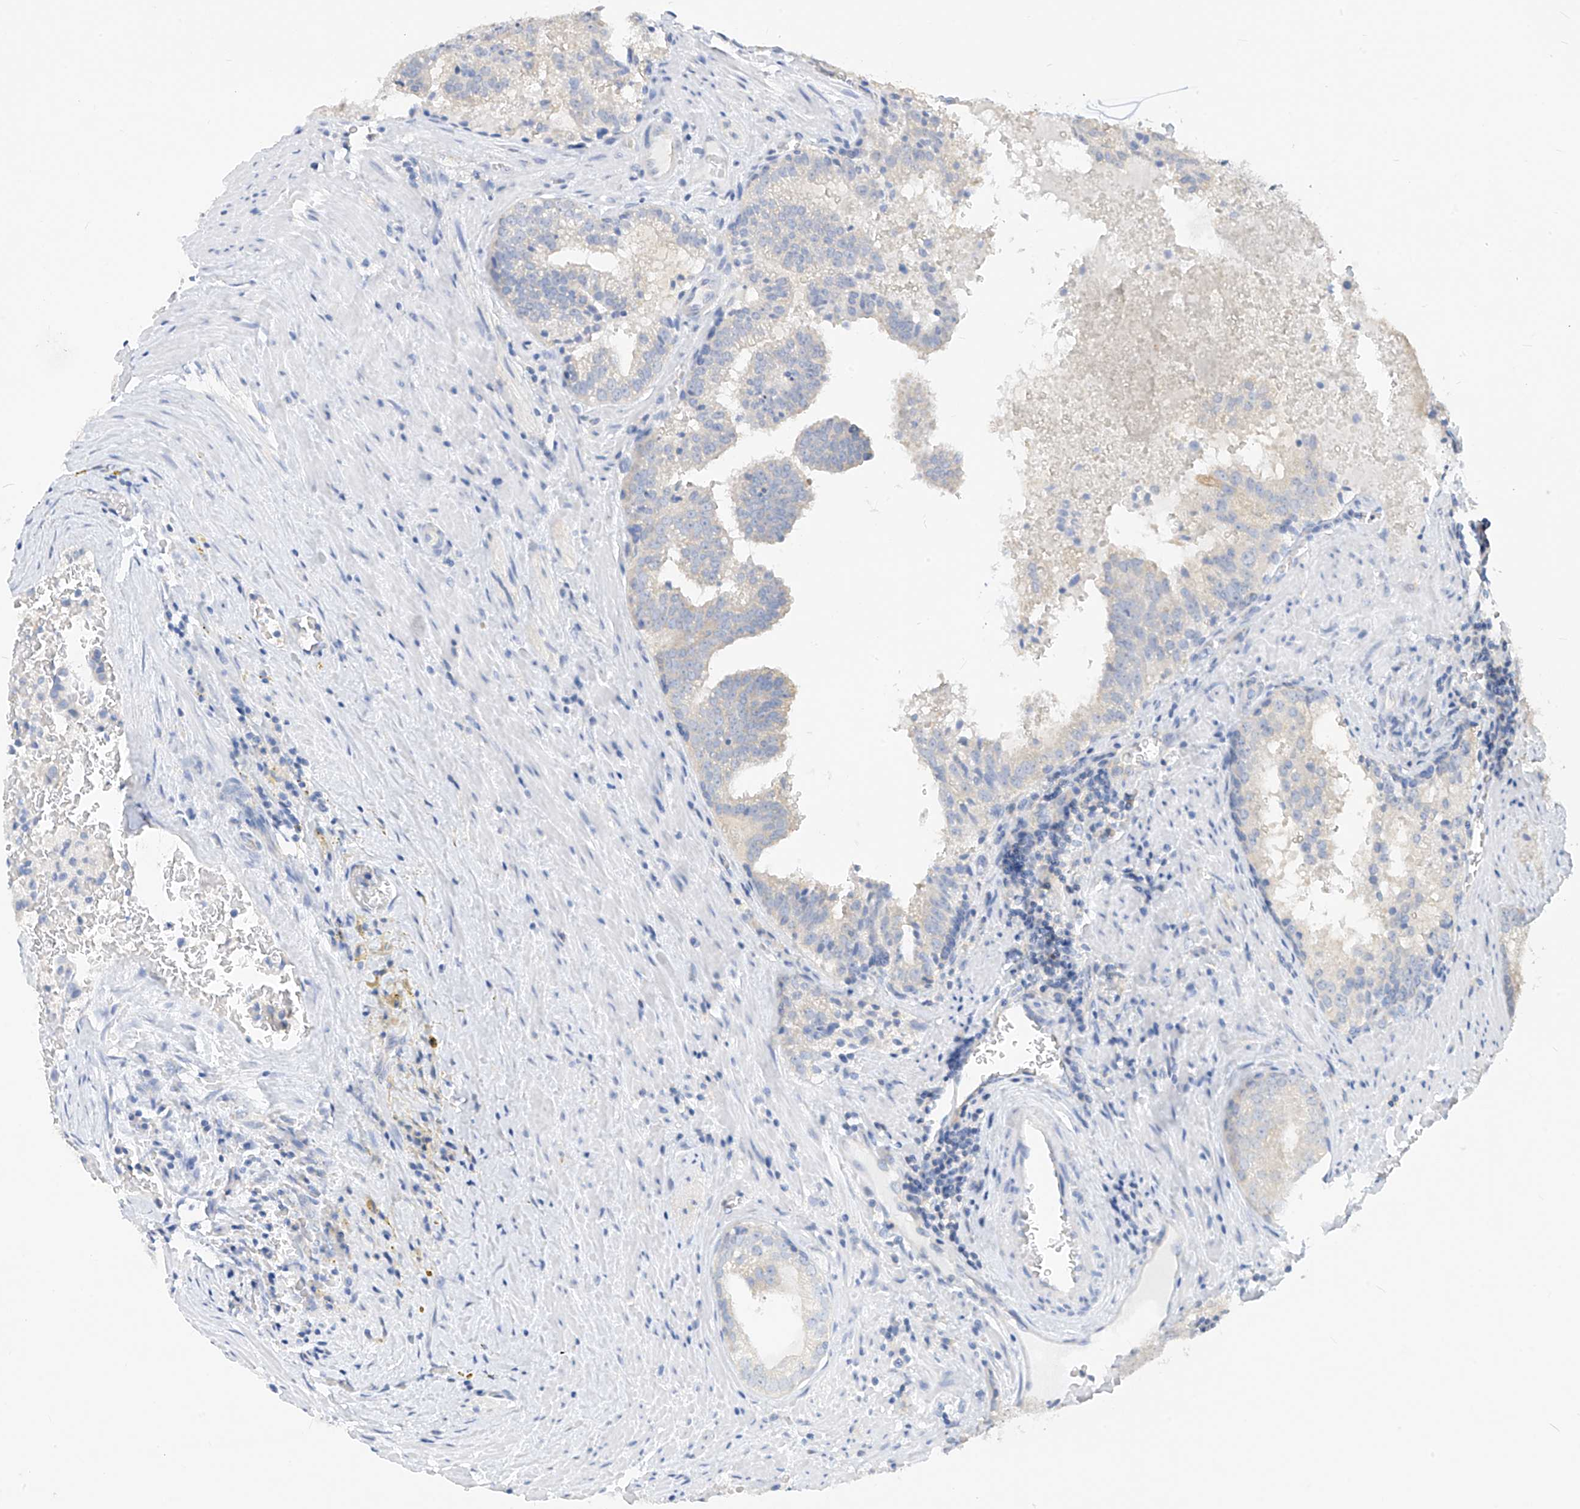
{"staining": {"intensity": "negative", "quantity": "none", "location": "none"}, "tissue": "prostate cancer", "cell_type": "Tumor cells", "image_type": "cancer", "snomed": [{"axis": "morphology", "description": "Adenocarcinoma, High grade"}, {"axis": "topography", "description": "Prostate"}], "caption": "Photomicrograph shows no protein expression in tumor cells of prostate cancer (adenocarcinoma (high-grade)) tissue. The staining was performed using DAB to visualize the protein expression in brown, while the nuclei were stained in blue with hematoxylin (Magnification: 20x).", "gene": "ZZEF1", "patient": {"sex": "male", "age": 68}}